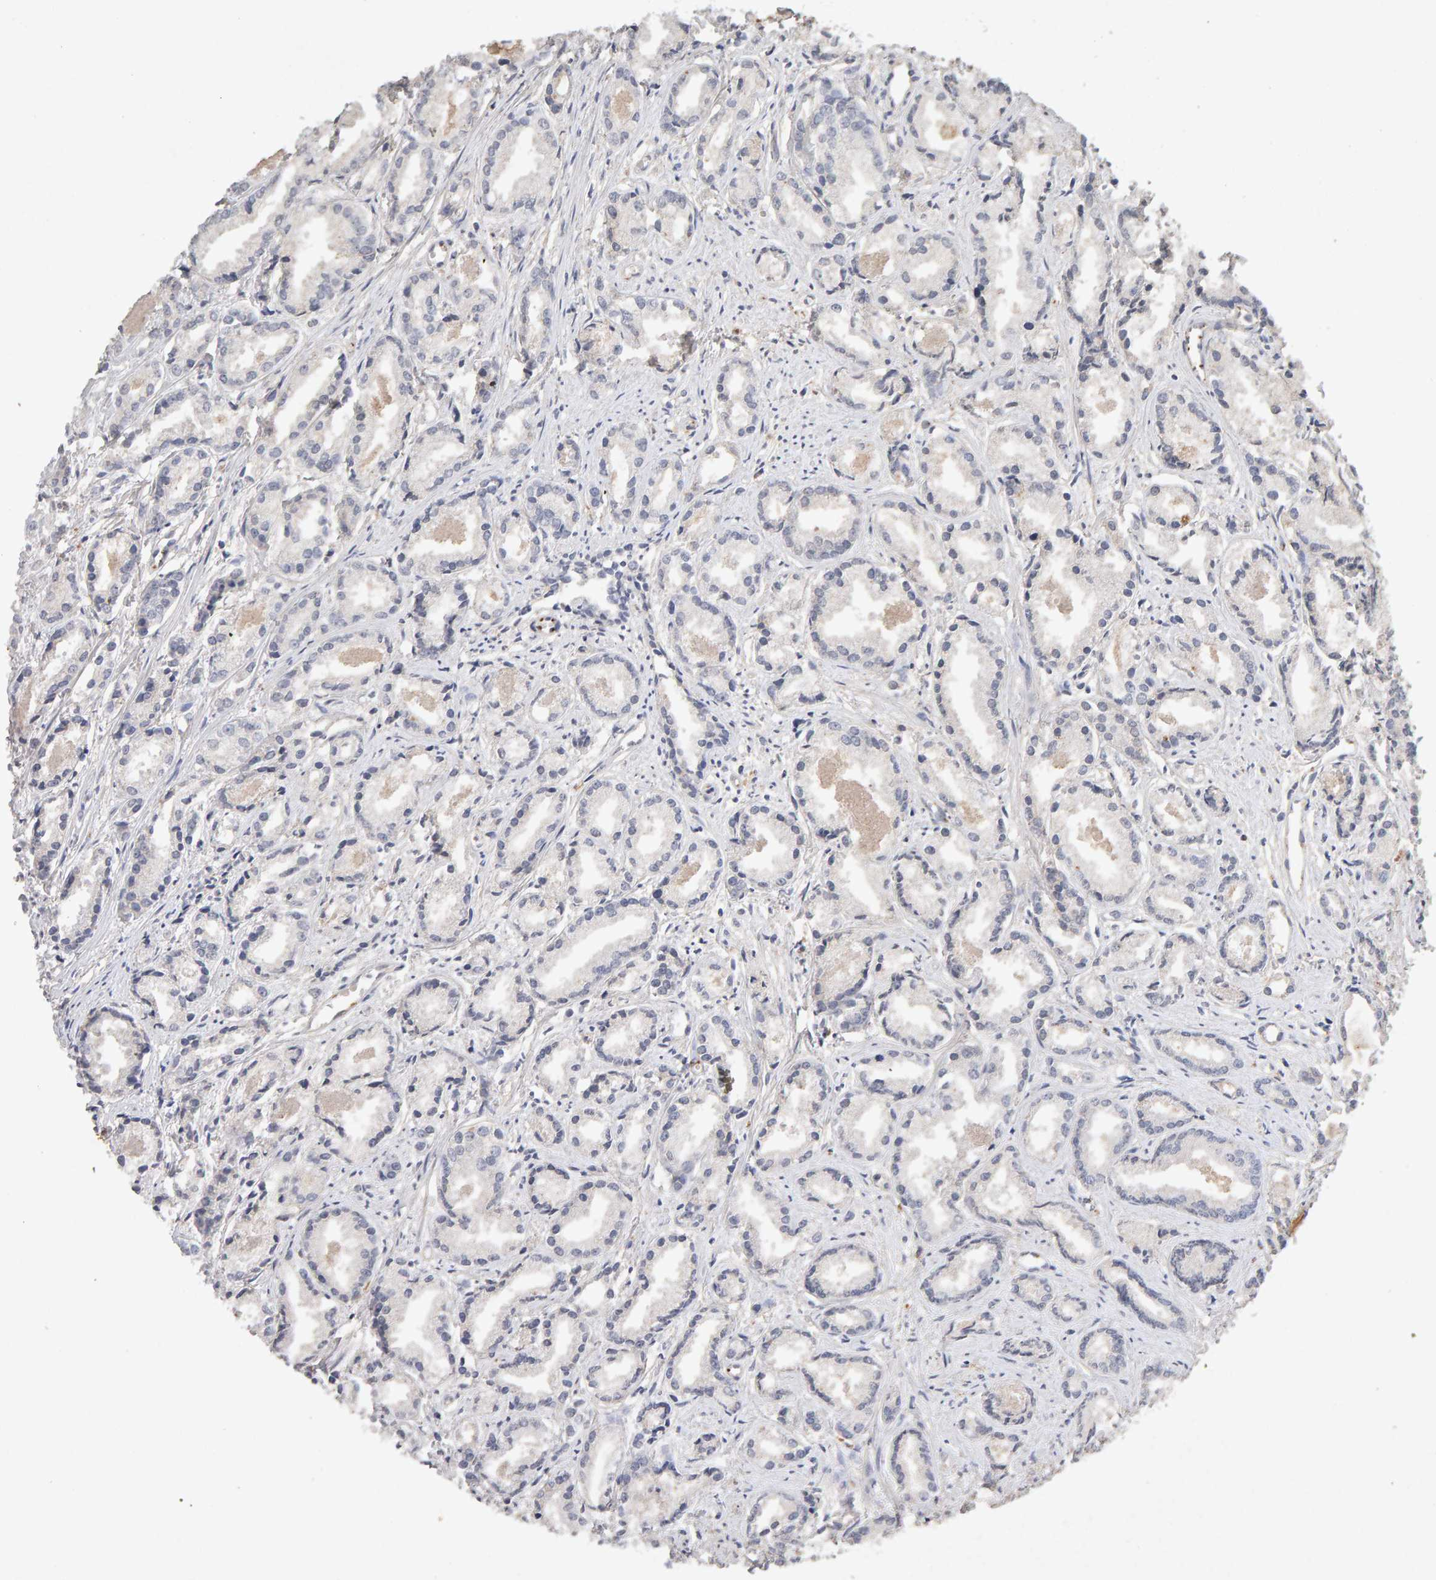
{"staining": {"intensity": "negative", "quantity": "none", "location": "none"}, "tissue": "prostate cancer", "cell_type": "Tumor cells", "image_type": "cancer", "snomed": [{"axis": "morphology", "description": "Adenocarcinoma, Low grade"}, {"axis": "topography", "description": "Prostate"}], "caption": "Protein analysis of prostate cancer (adenocarcinoma (low-grade)) reveals no significant expression in tumor cells.", "gene": "PTPRM", "patient": {"sex": "male", "age": 72}}